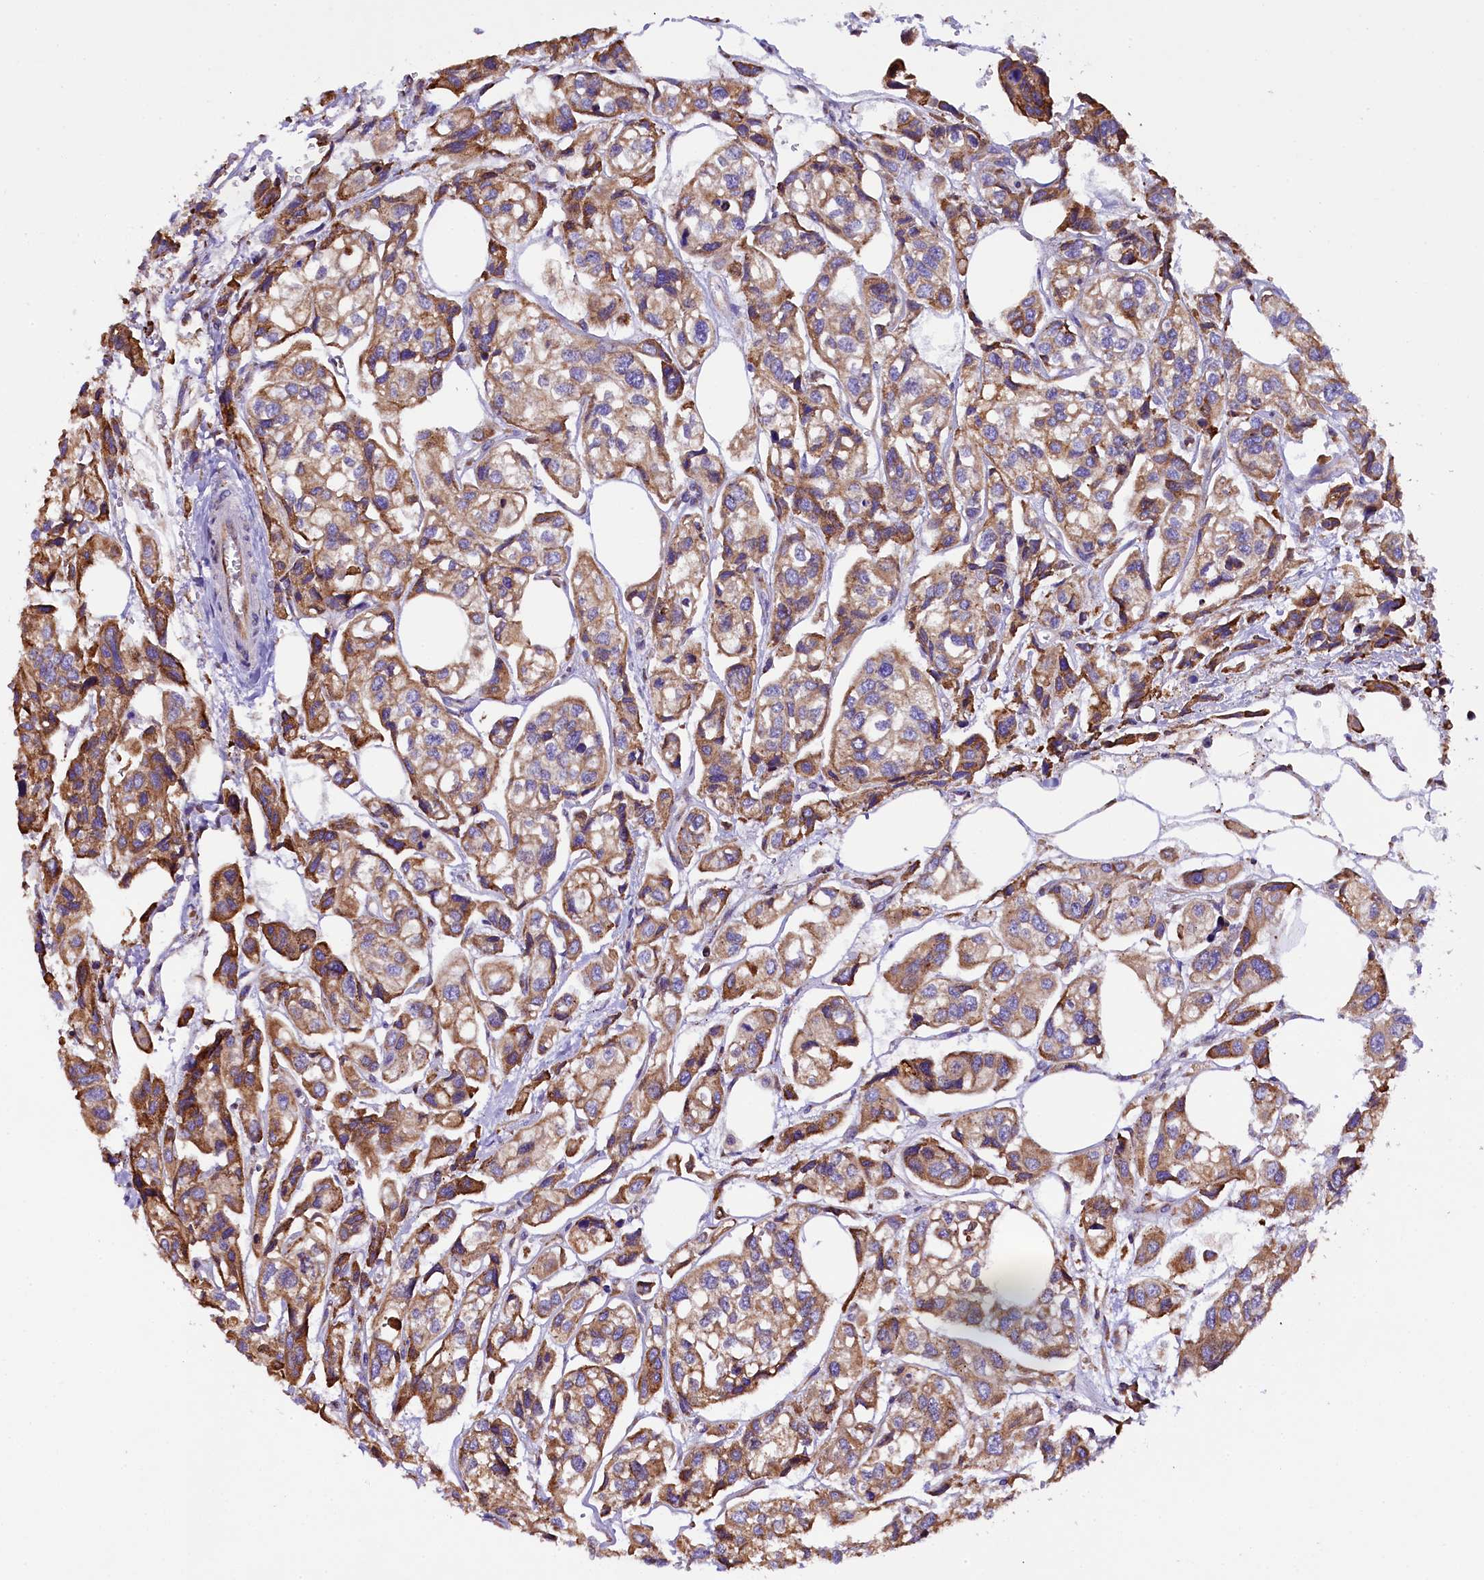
{"staining": {"intensity": "moderate", "quantity": ">75%", "location": "cytoplasmic/membranous"}, "tissue": "urothelial cancer", "cell_type": "Tumor cells", "image_type": "cancer", "snomed": [{"axis": "morphology", "description": "Urothelial carcinoma, High grade"}, {"axis": "topography", "description": "Urinary bladder"}], "caption": "This is an image of immunohistochemistry (IHC) staining of high-grade urothelial carcinoma, which shows moderate staining in the cytoplasmic/membranous of tumor cells.", "gene": "CAPS2", "patient": {"sex": "male", "age": 67}}